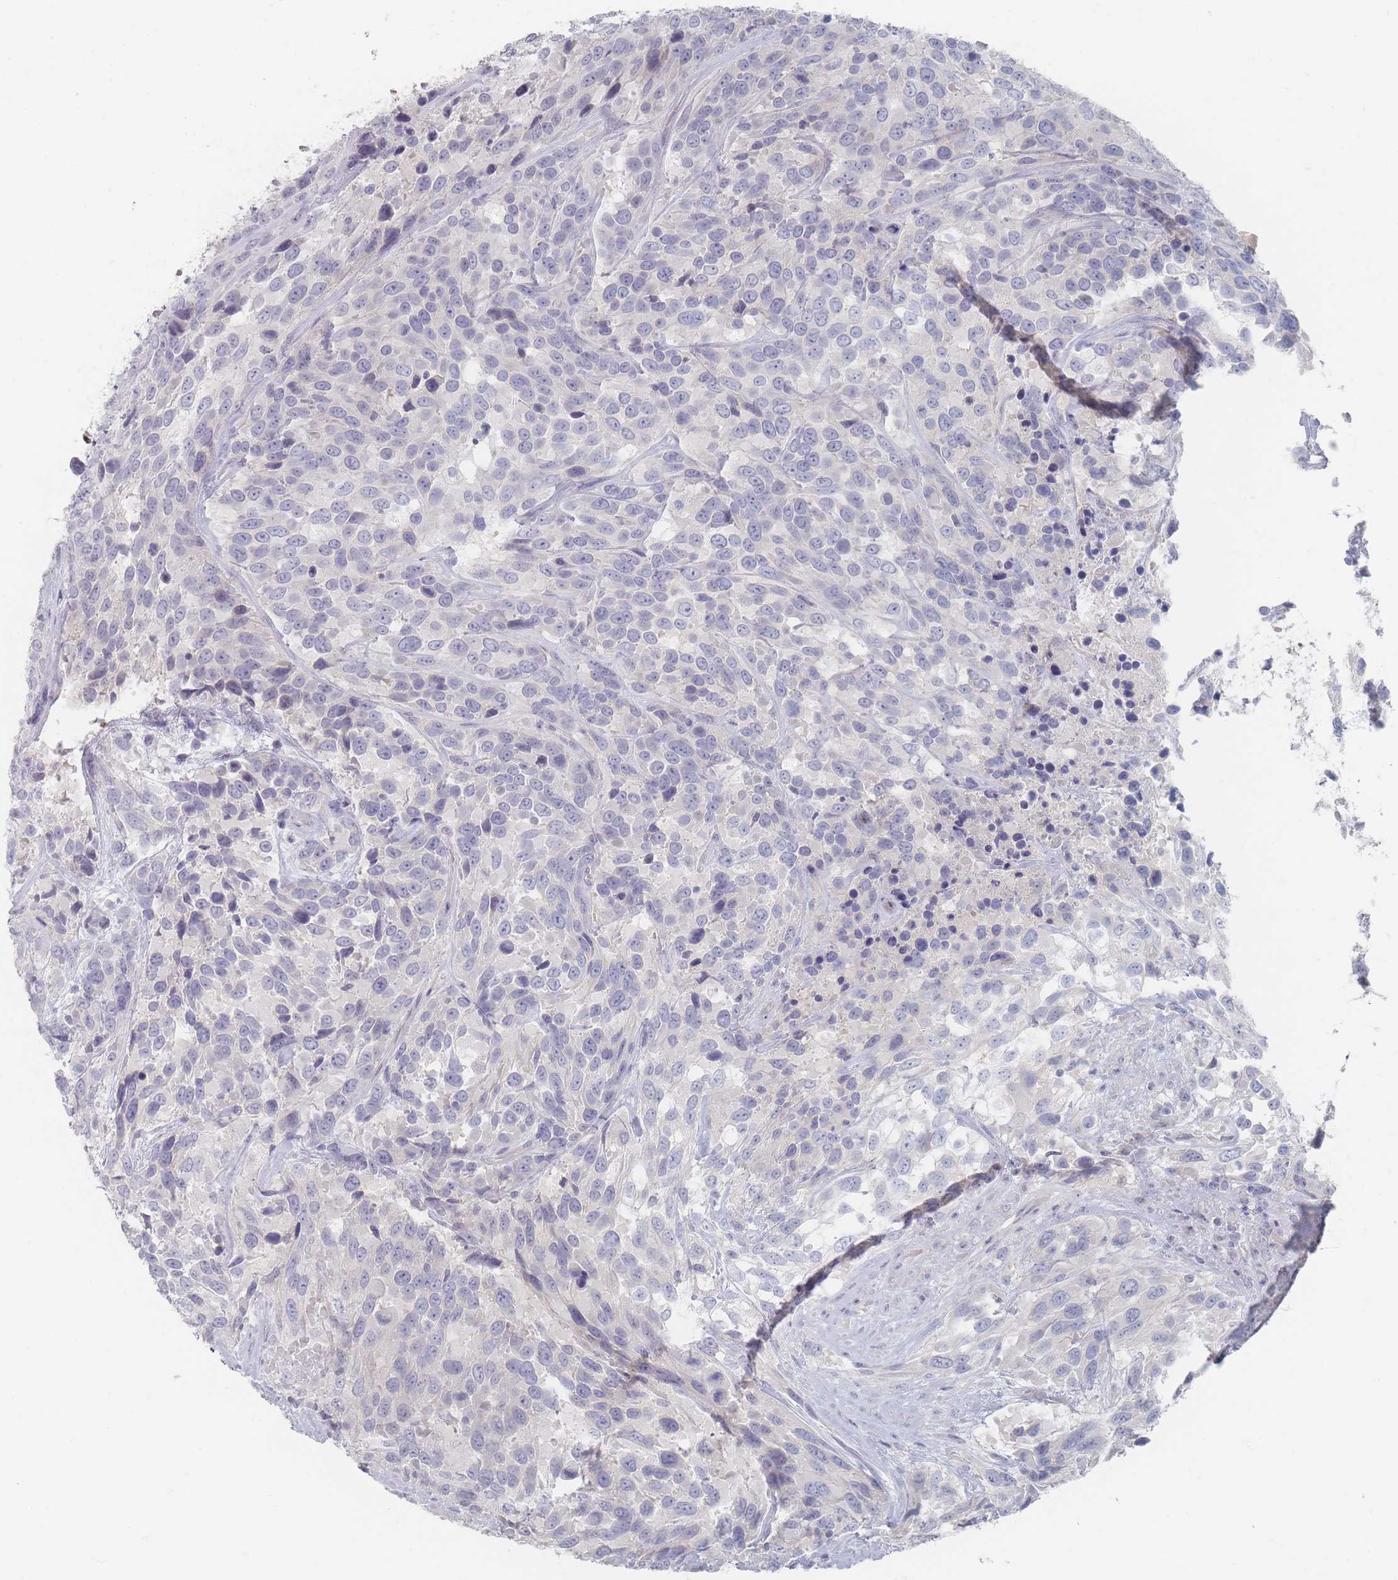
{"staining": {"intensity": "negative", "quantity": "none", "location": "none"}, "tissue": "urothelial cancer", "cell_type": "Tumor cells", "image_type": "cancer", "snomed": [{"axis": "morphology", "description": "Urothelial carcinoma, High grade"}, {"axis": "topography", "description": "Urinary bladder"}], "caption": "IHC photomicrograph of urothelial cancer stained for a protein (brown), which exhibits no positivity in tumor cells. (Stains: DAB (3,3'-diaminobenzidine) IHC with hematoxylin counter stain, Microscopy: brightfield microscopy at high magnification).", "gene": "CD37", "patient": {"sex": "female", "age": 70}}